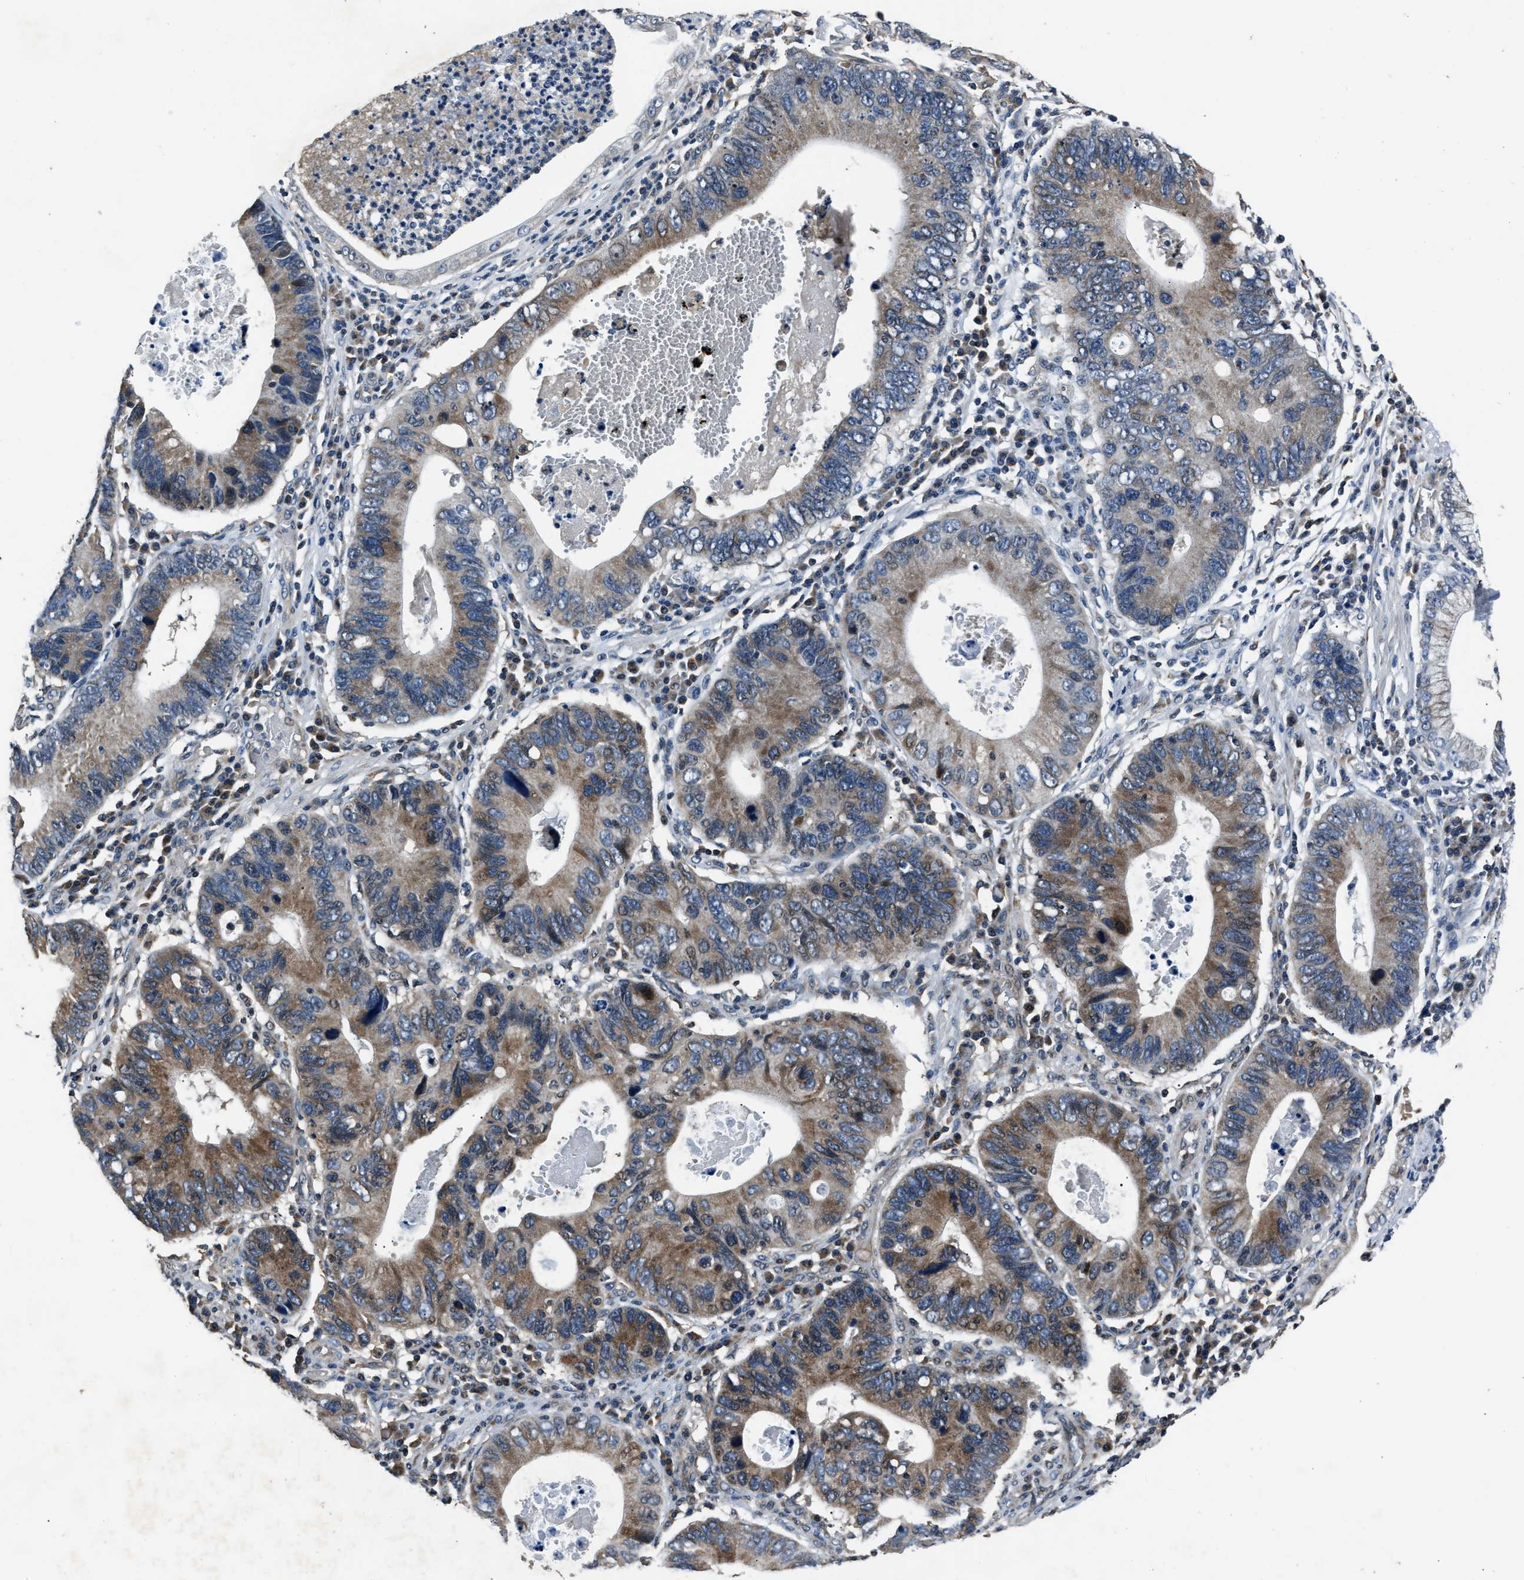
{"staining": {"intensity": "moderate", "quantity": ">75%", "location": "cytoplasmic/membranous"}, "tissue": "stomach cancer", "cell_type": "Tumor cells", "image_type": "cancer", "snomed": [{"axis": "morphology", "description": "Adenocarcinoma, NOS"}, {"axis": "topography", "description": "Stomach"}], "caption": "This is a photomicrograph of immunohistochemistry staining of adenocarcinoma (stomach), which shows moderate expression in the cytoplasmic/membranous of tumor cells.", "gene": "TNRC18", "patient": {"sex": "male", "age": 59}}